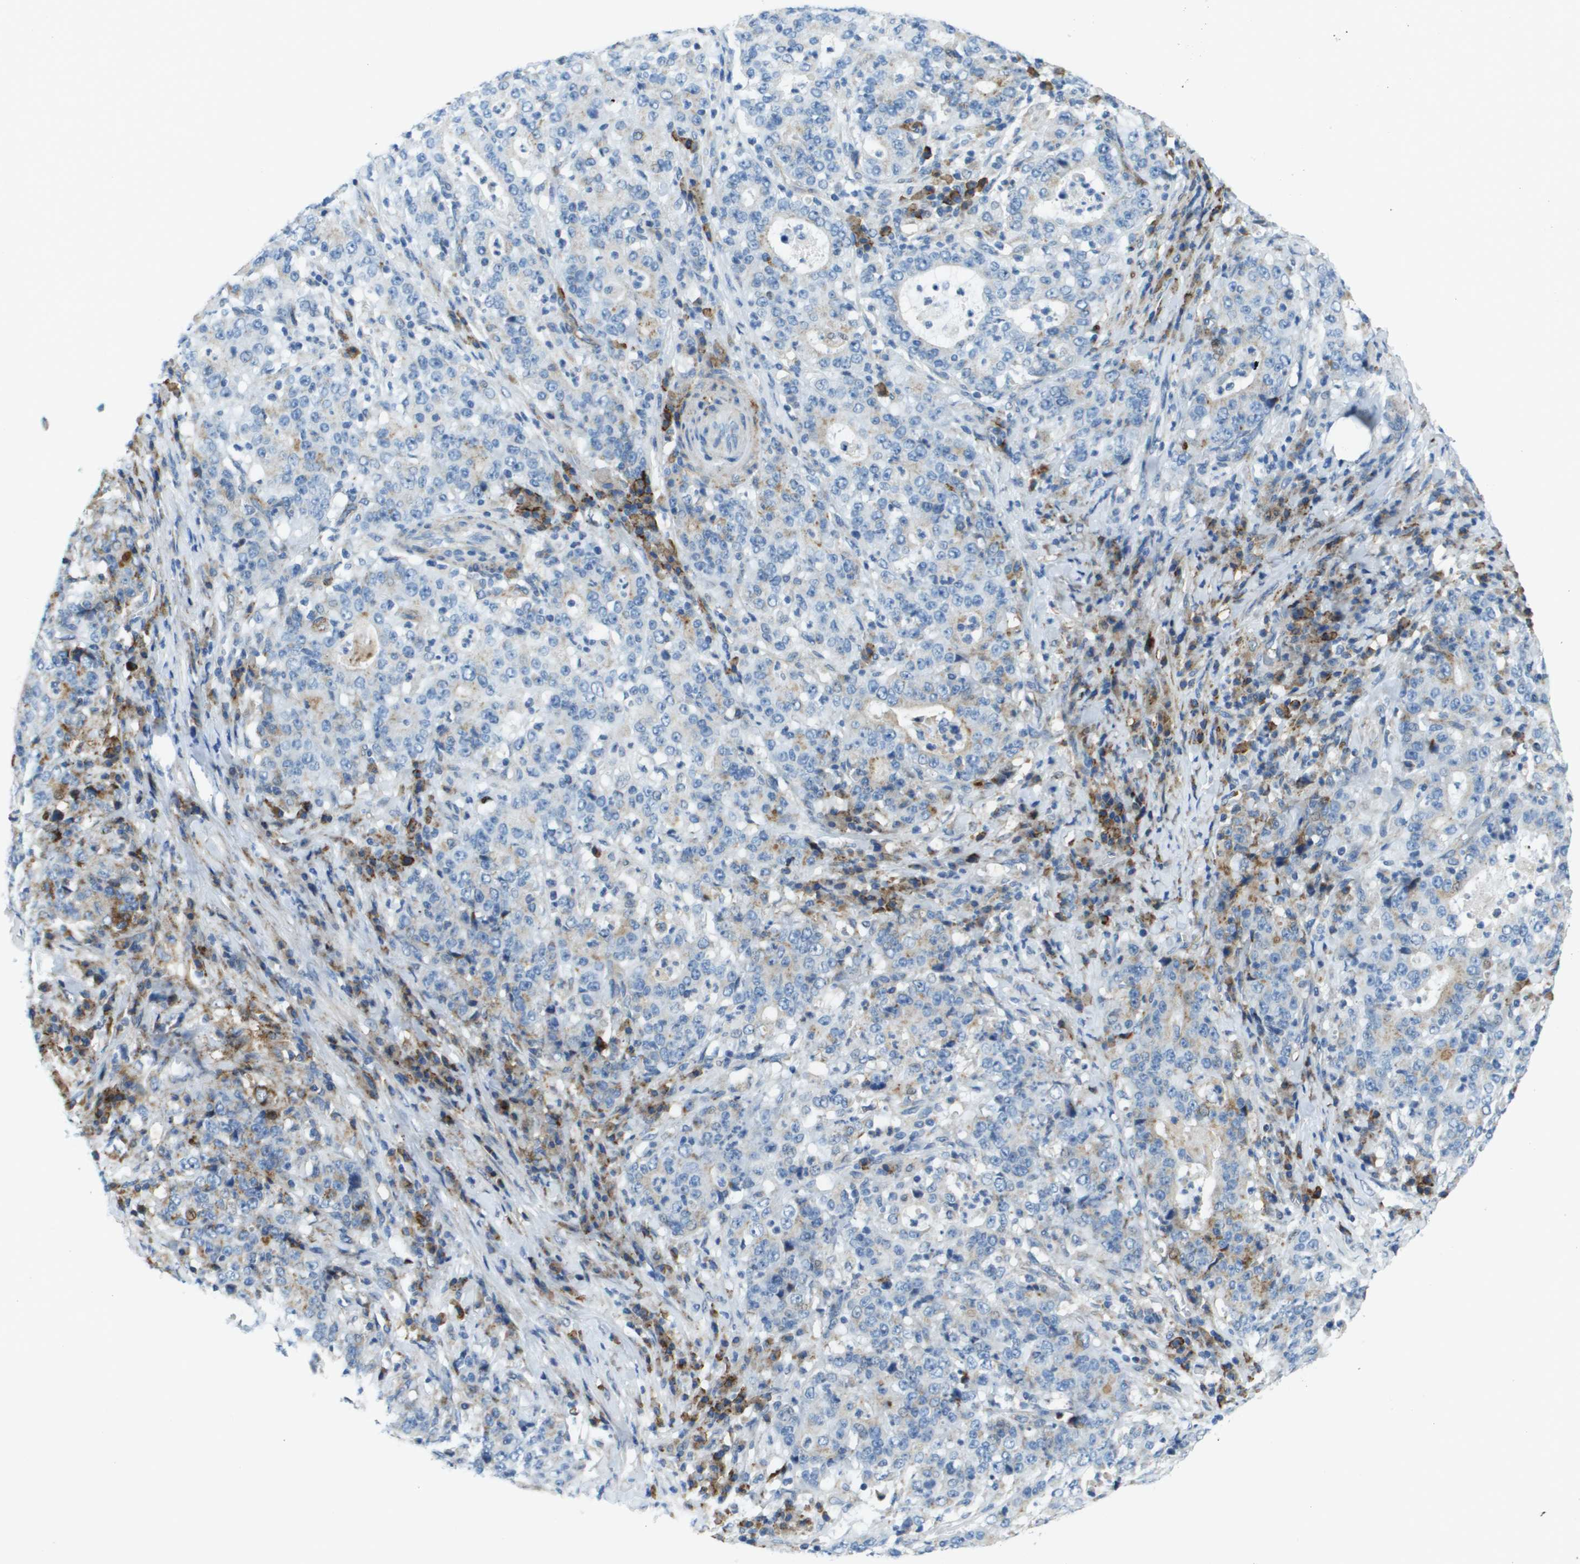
{"staining": {"intensity": "weak", "quantity": "<25%", "location": "cytoplasmic/membranous"}, "tissue": "stomach cancer", "cell_type": "Tumor cells", "image_type": "cancer", "snomed": [{"axis": "morphology", "description": "Normal tissue, NOS"}, {"axis": "morphology", "description": "Adenocarcinoma, NOS"}, {"axis": "topography", "description": "Stomach, upper"}, {"axis": "topography", "description": "Stomach"}], "caption": "Stomach adenocarcinoma was stained to show a protein in brown. There is no significant staining in tumor cells. (Stains: DAB immunohistochemistry with hematoxylin counter stain, Microscopy: brightfield microscopy at high magnification).", "gene": "SDC1", "patient": {"sex": "male", "age": 59}}